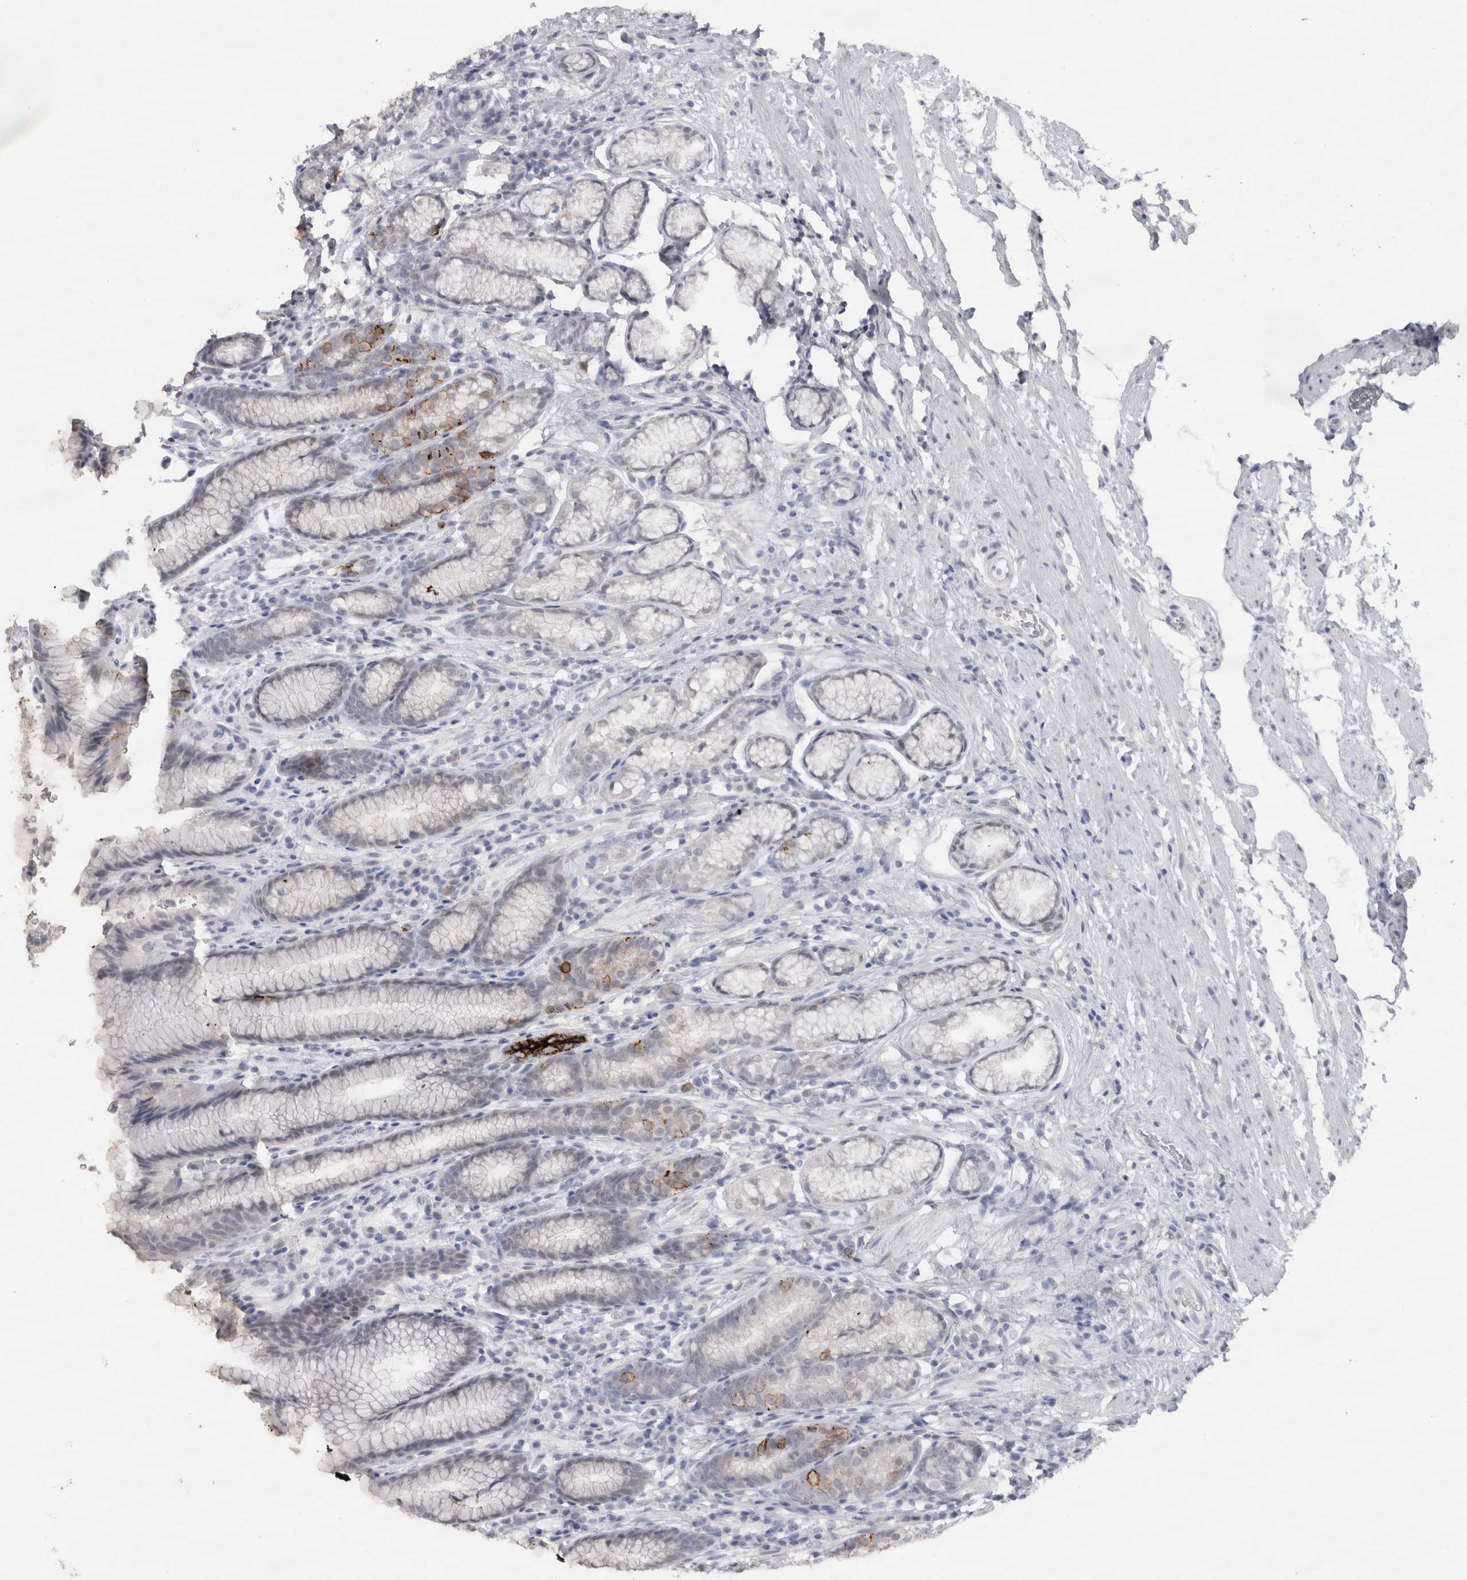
{"staining": {"intensity": "strong", "quantity": "<25%", "location": "cytoplasmic/membranous"}, "tissue": "stomach", "cell_type": "Glandular cells", "image_type": "normal", "snomed": [{"axis": "morphology", "description": "Normal tissue, NOS"}, {"axis": "topography", "description": "Stomach"}], "caption": "Human stomach stained for a protein (brown) shows strong cytoplasmic/membranous positive staining in about <25% of glandular cells.", "gene": "CDH17", "patient": {"sex": "male", "age": 42}}